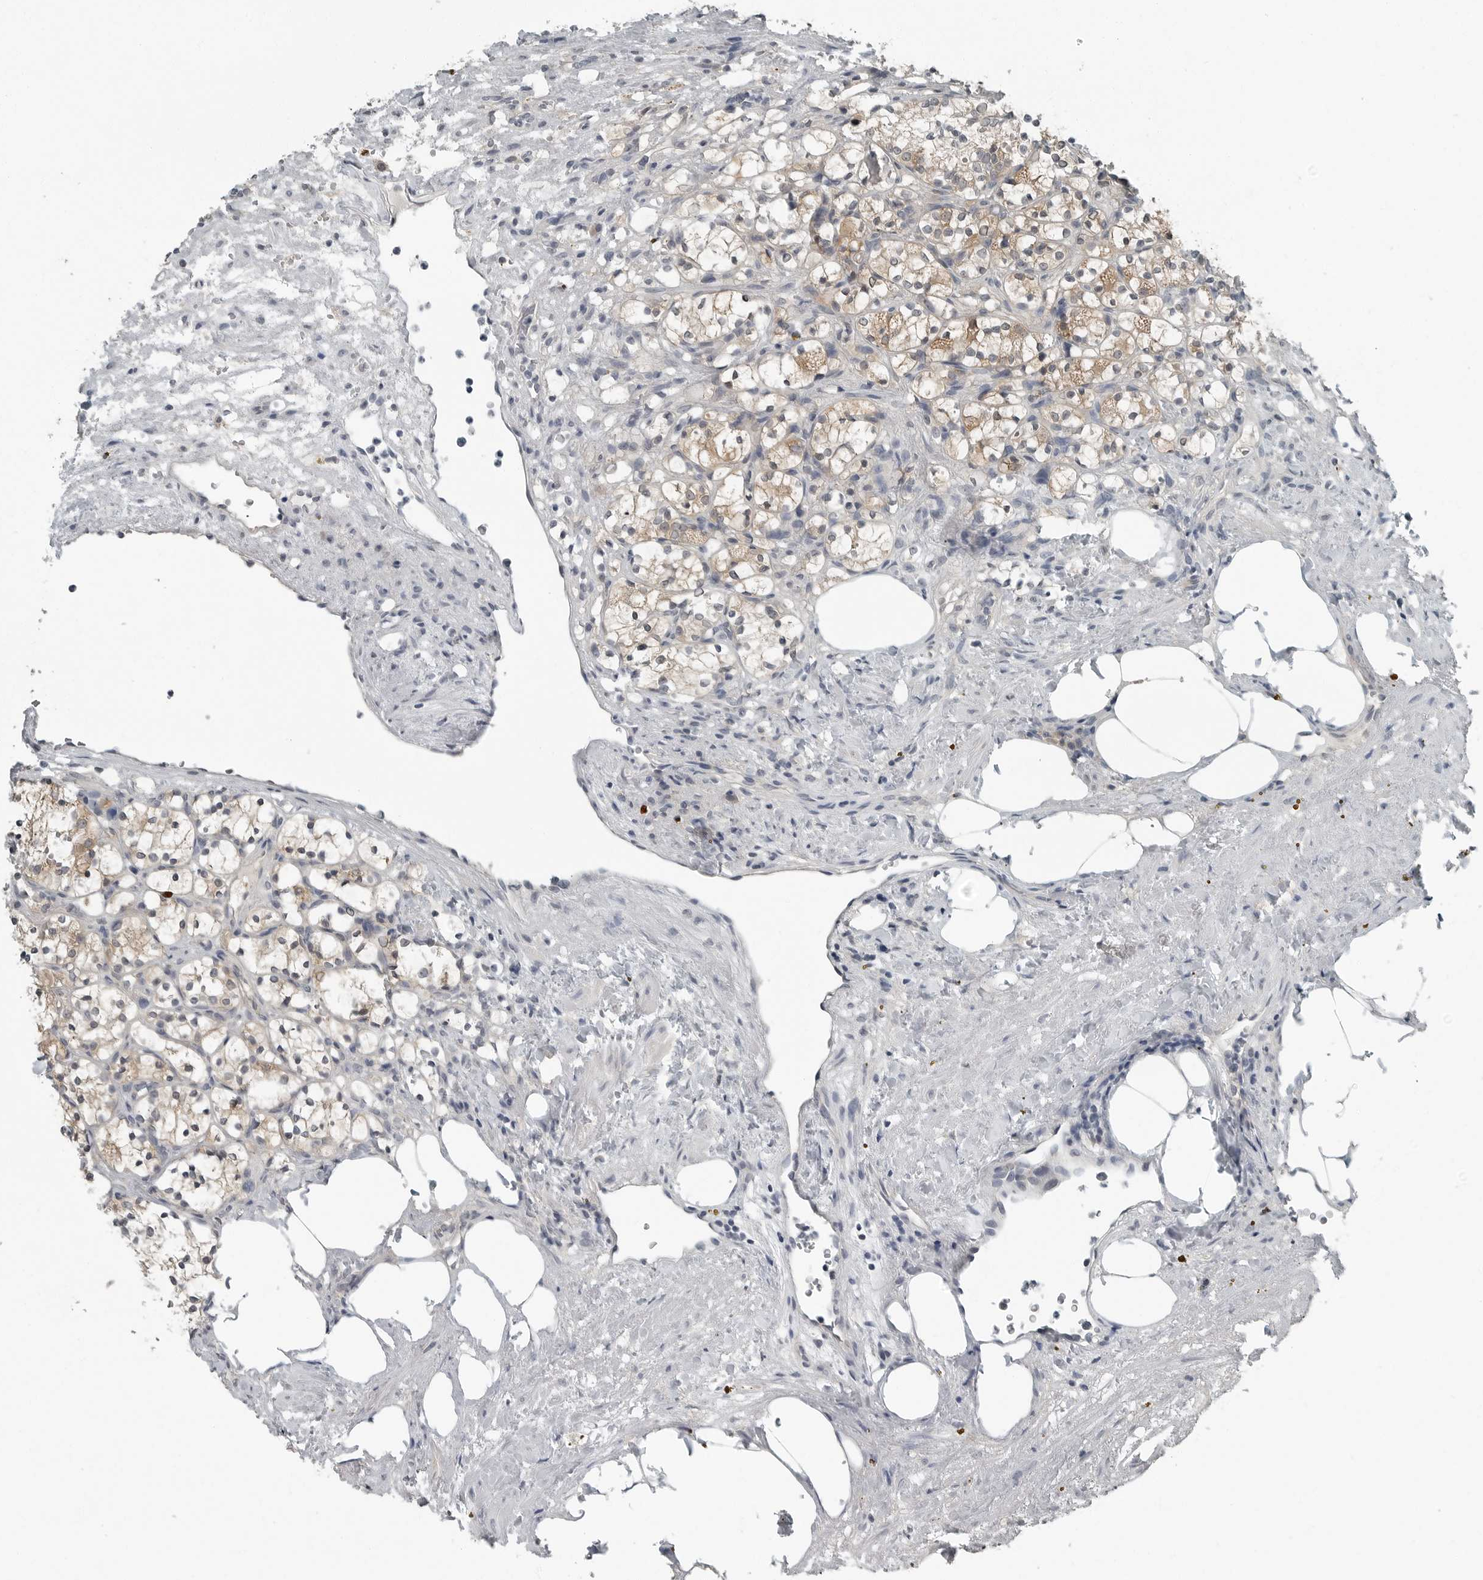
{"staining": {"intensity": "weak", "quantity": "25%-75%", "location": "cytoplasmic/membranous"}, "tissue": "renal cancer", "cell_type": "Tumor cells", "image_type": "cancer", "snomed": [{"axis": "morphology", "description": "Adenocarcinoma, NOS"}, {"axis": "topography", "description": "Kidney"}], "caption": "Renal cancer (adenocarcinoma) tissue displays weak cytoplasmic/membranous positivity in about 25%-75% of tumor cells, visualized by immunohistochemistry.", "gene": "KYAT1", "patient": {"sex": "female", "age": 69}}